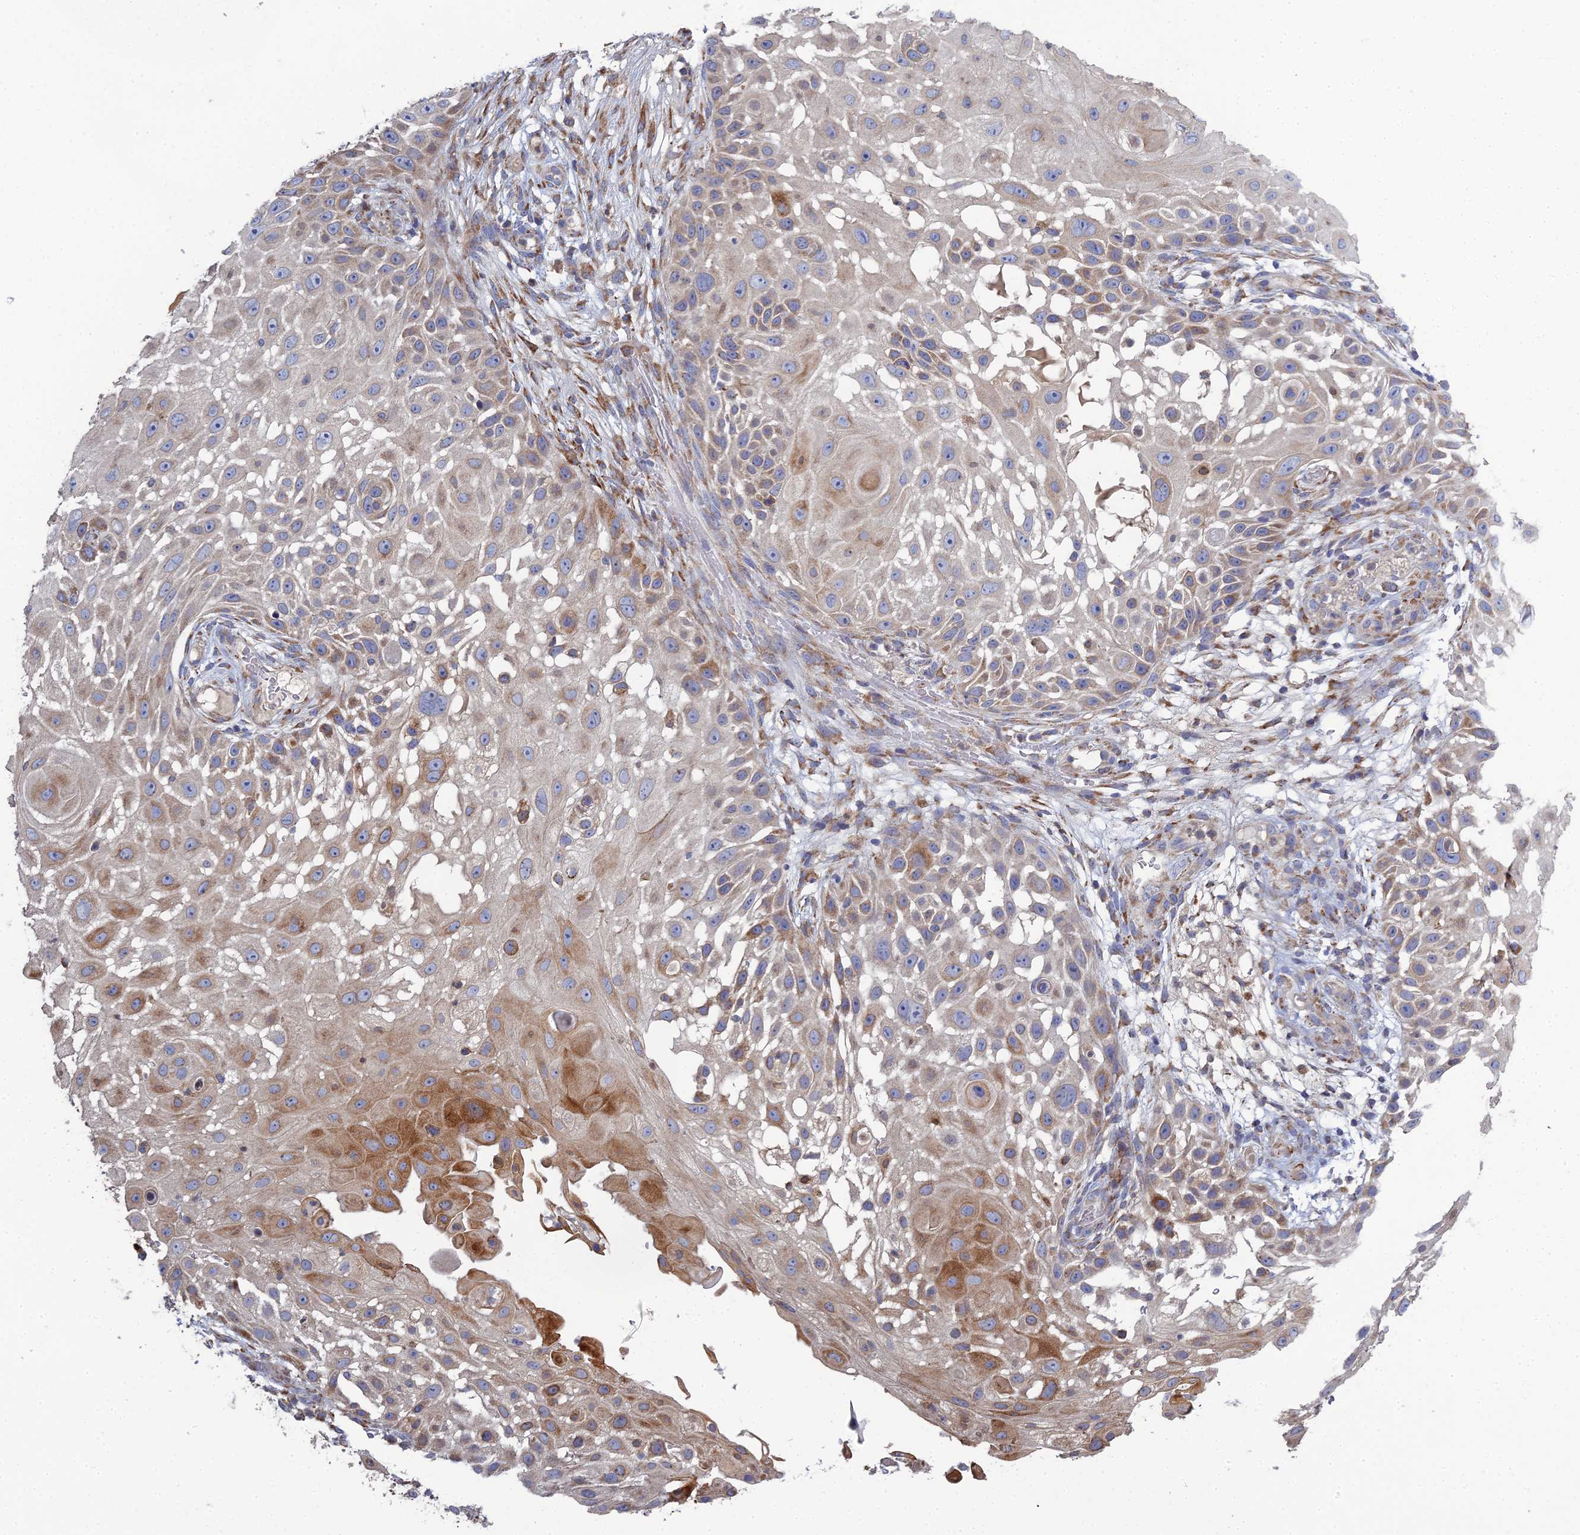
{"staining": {"intensity": "moderate", "quantity": "25%-75%", "location": "cytoplasmic/membranous"}, "tissue": "skin cancer", "cell_type": "Tumor cells", "image_type": "cancer", "snomed": [{"axis": "morphology", "description": "Squamous cell carcinoma, NOS"}, {"axis": "topography", "description": "Skin"}], "caption": "Protein expression analysis of skin cancer demonstrates moderate cytoplasmic/membranous staining in approximately 25%-75% of tumor cells.", "gene": "TRAPPC6A", "patient": {"sex": "female", "age": 44}}